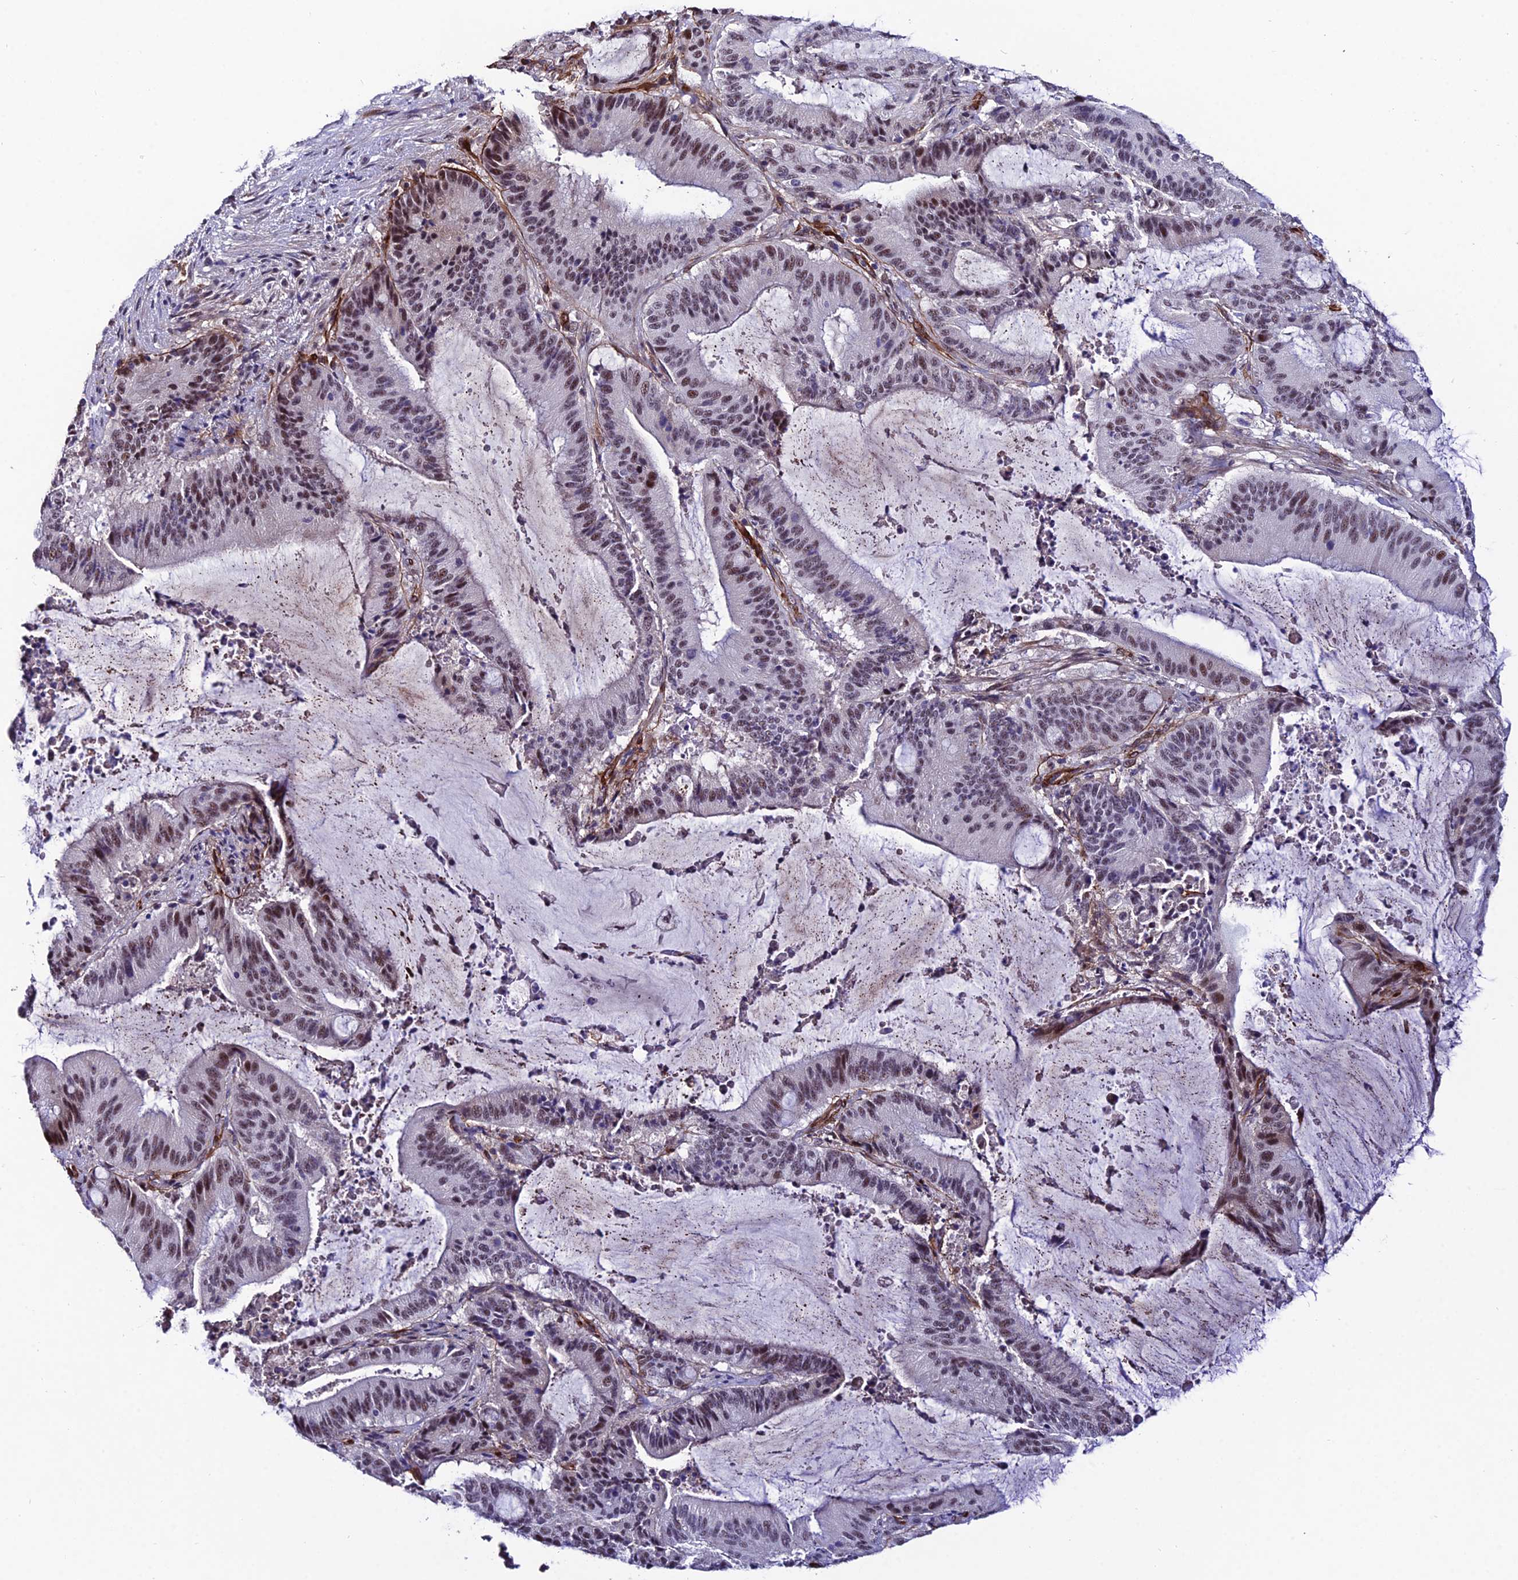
{"staining": {"intensity": "moderate", "quantity": "<25%", "location": "nuclear"}, "tissue": "liver cancer", "cell_type": "Tumor cells", "image_type": "cancer", "snomed": [{"axis": "morphology", "description": "Normal tissue, NOS"}, {"axis": "morphology", "description": "Cholangiocarcinoma"}, {"axis": "topography", "description": "Liver"}, {"axis": "topography", "description": "Peripheral nerve tissue"}], "caption": "A low amount of moderate nuclear positivity is appreciated in approximately <25% of tumor cells in liver cholangiocarcinoma tissue.", "gene": "SYT15", "patient": {"sex": "female", "age": 73}}